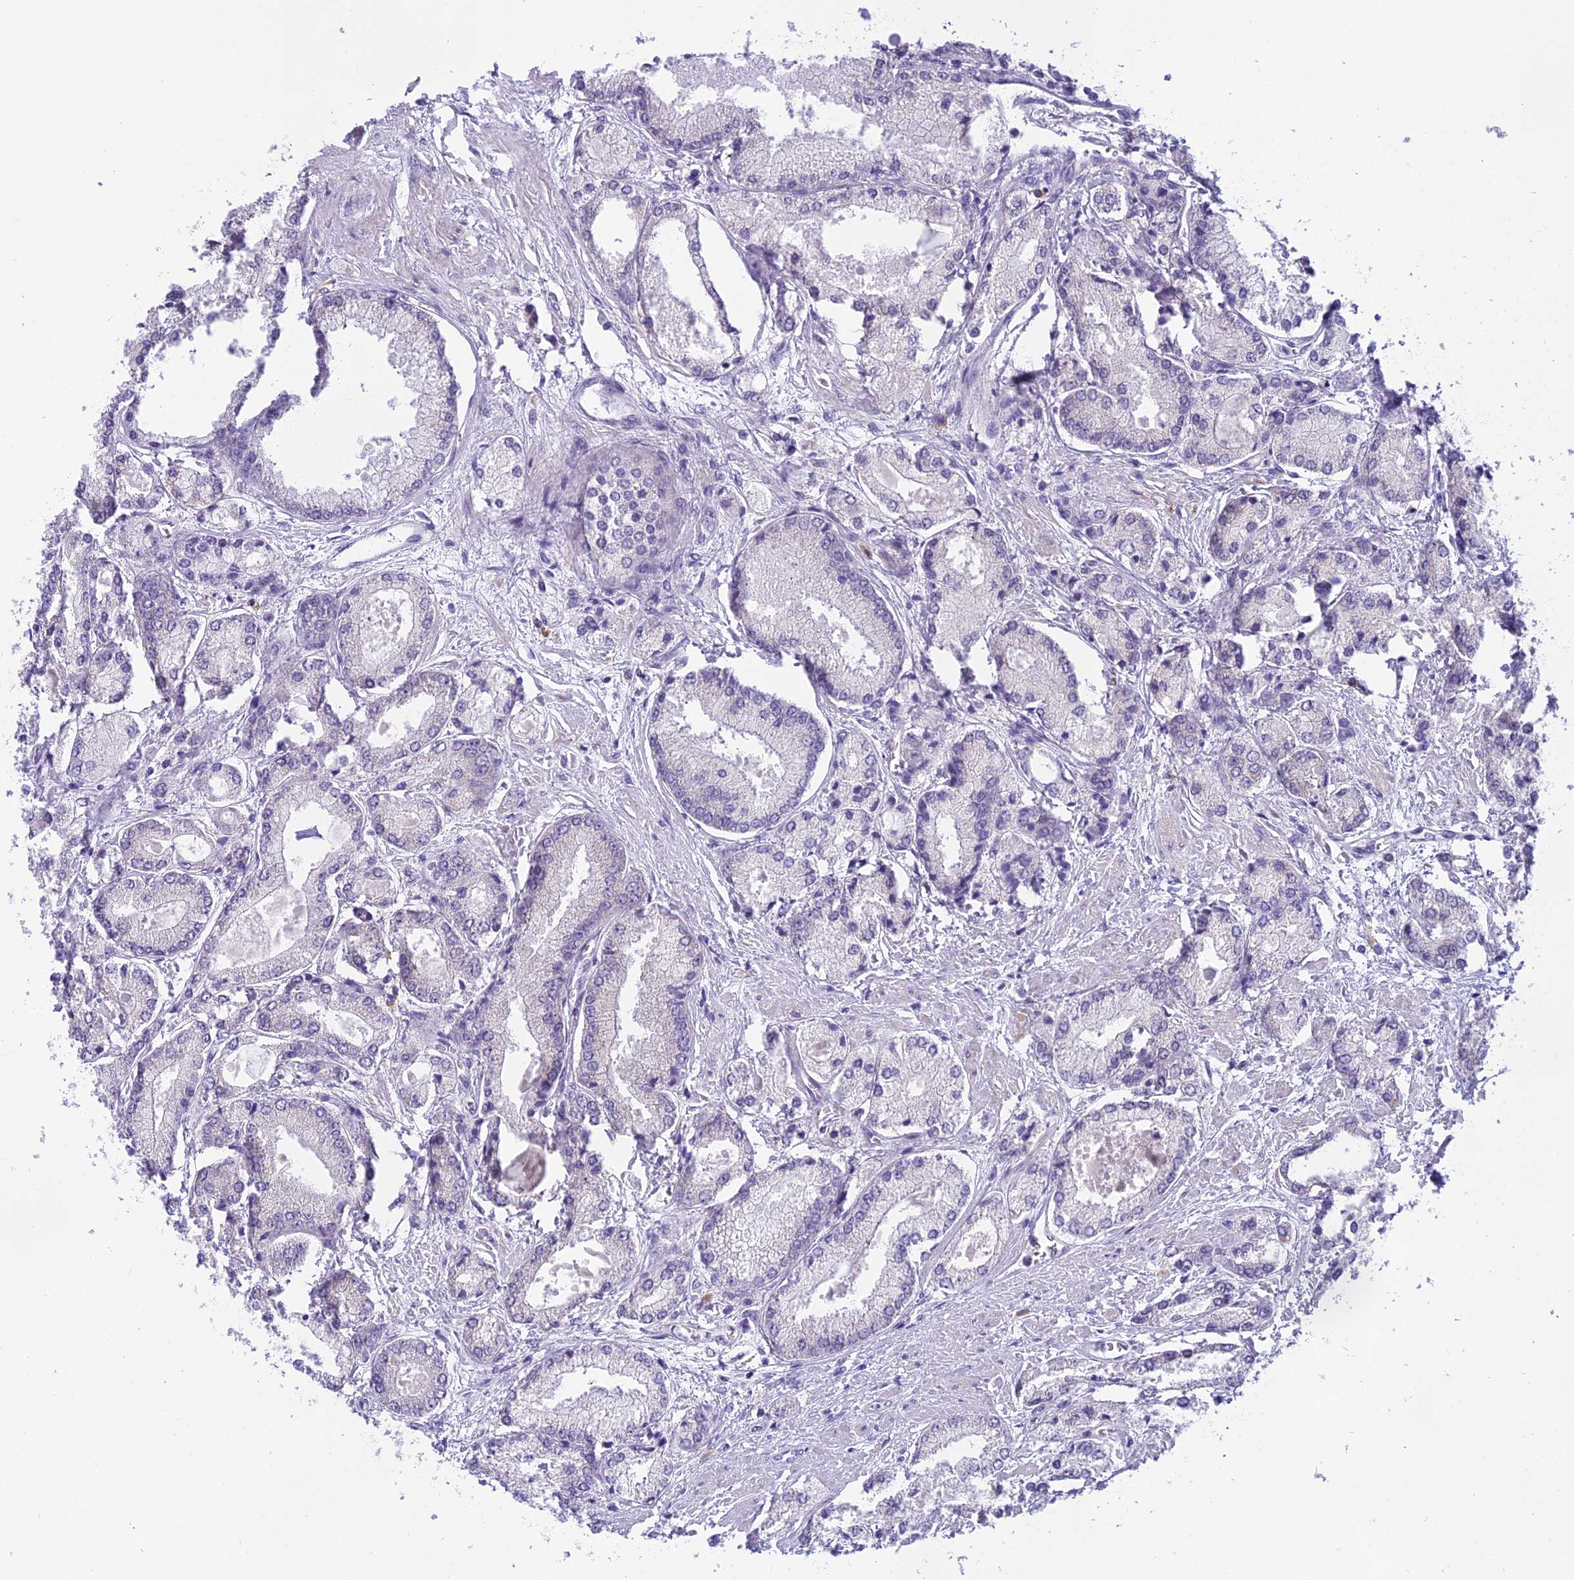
{"staining": {"intensity": "negative", "quantity": "none", "location": "none"}, "tissue": "prostate cancer", "cell_type": "Tumor cells", "image_type": "cancer", "snomed": [{"axis": "morphology", "description": "Adenocarcinoma, Low grade"}, {"axis": "topography", "description": "Prostate"}], "caption": "An immunohistochemistry (IHC) image of low-grade adenocarcinoma (prostate) is shown. There is no staining in tumor cells of low-grade adenocarcinoma (prostate).", "gene": "ARHGEF37", "patient": {"sex": "male", "age": 74}}